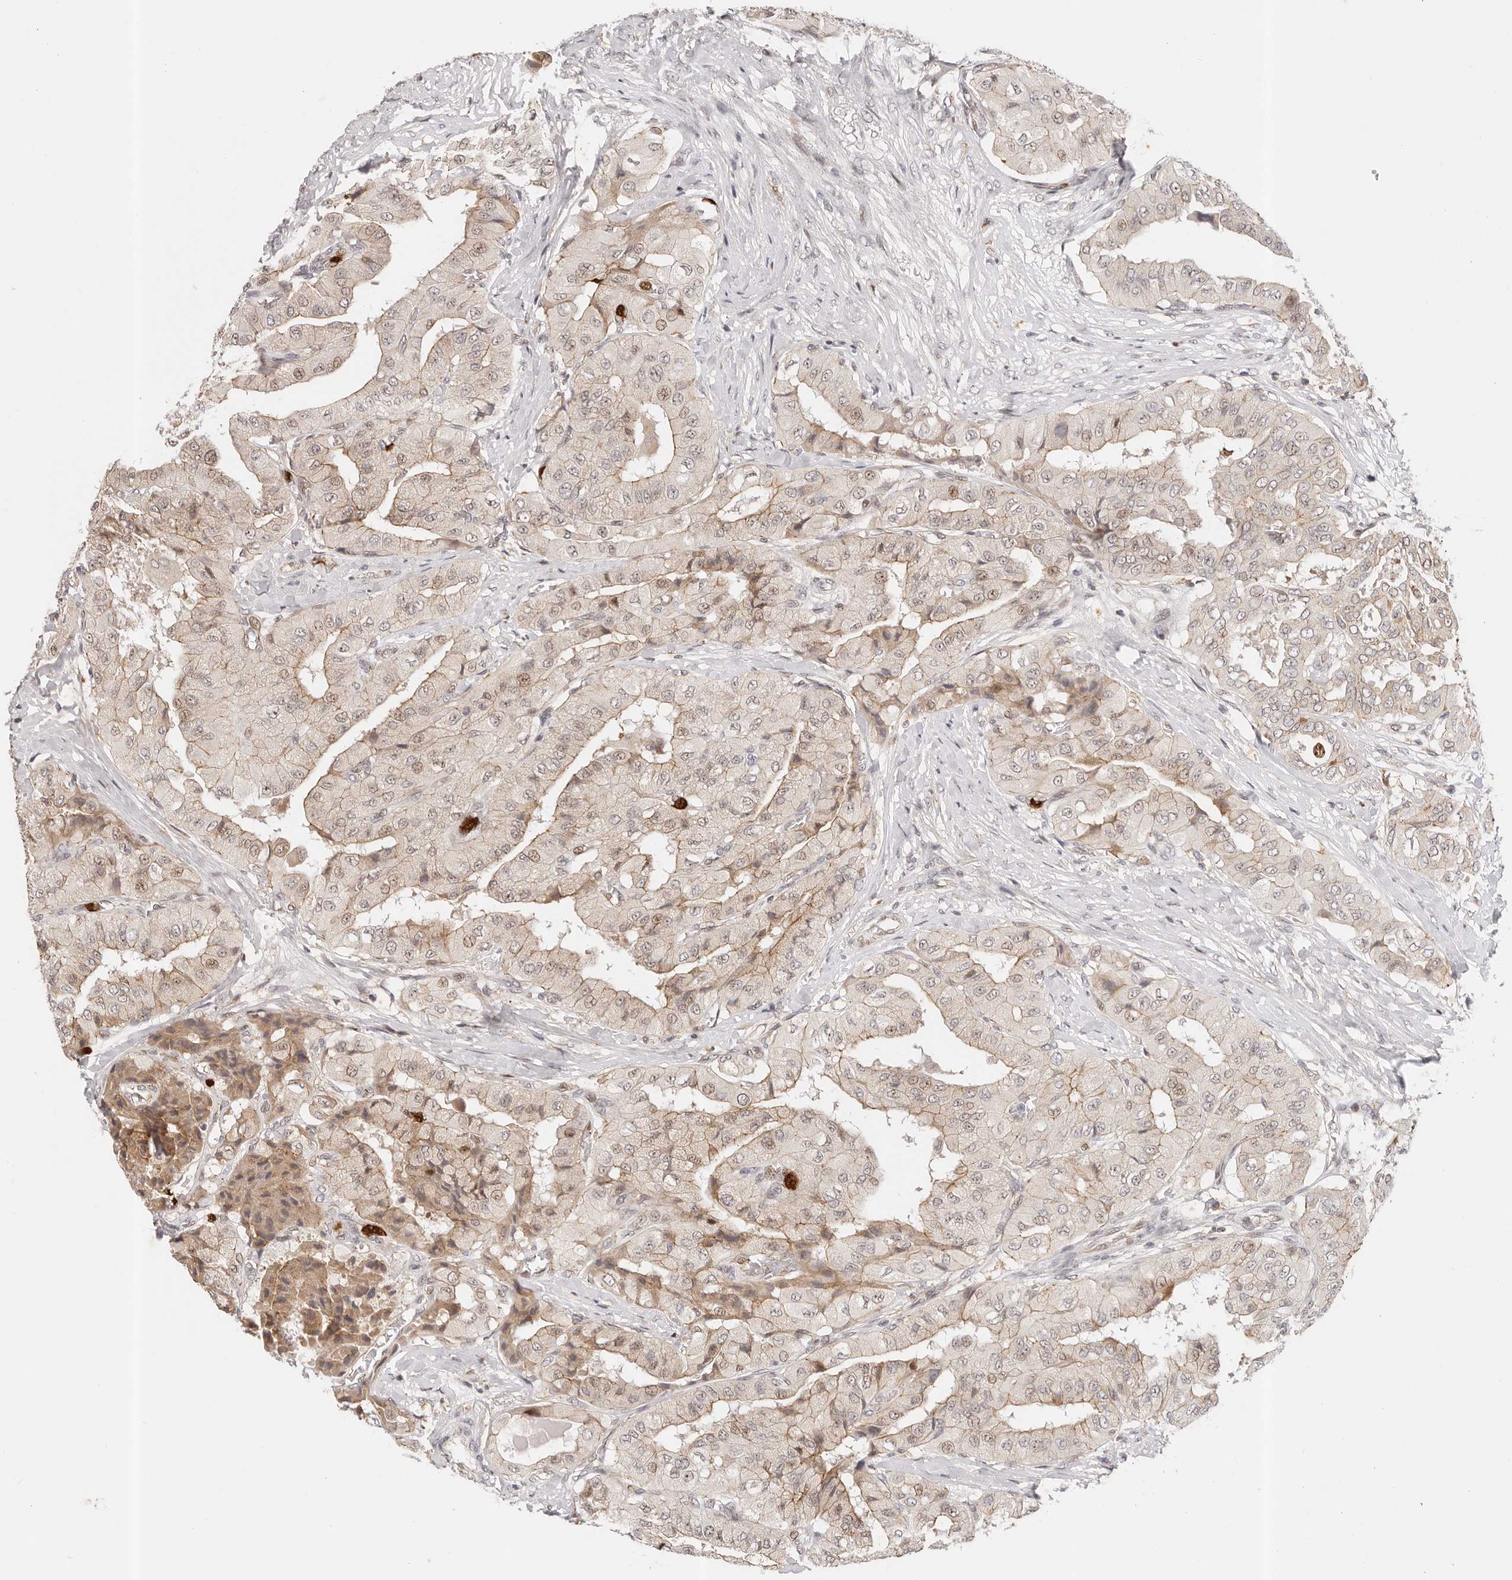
{"staining": {"intensity": "weak", "quantity": ">75%", "location": "cytoplasmic/membranous,nuclear"}, "tissue": "thyroid cancer", "cell_type": "Tumor cells", "image_type": "cancer", "snomed": [{"axis": "morphology", "description": "Papillary adenocarcinoma, NOS"}, {"axis": "topography", "description": "Thyroid gland"}], "caption": "Immunohistochemical staining of human thyroid cancer shows weak cytoplasmic/membranous and nuclear protein staining in approximately >75% of tumor cells. (brown staining indicates protein expression, while blue staining denotes nuclei).", "gene": "AFDN", "patient": {"sex": "female", "age": 59}}